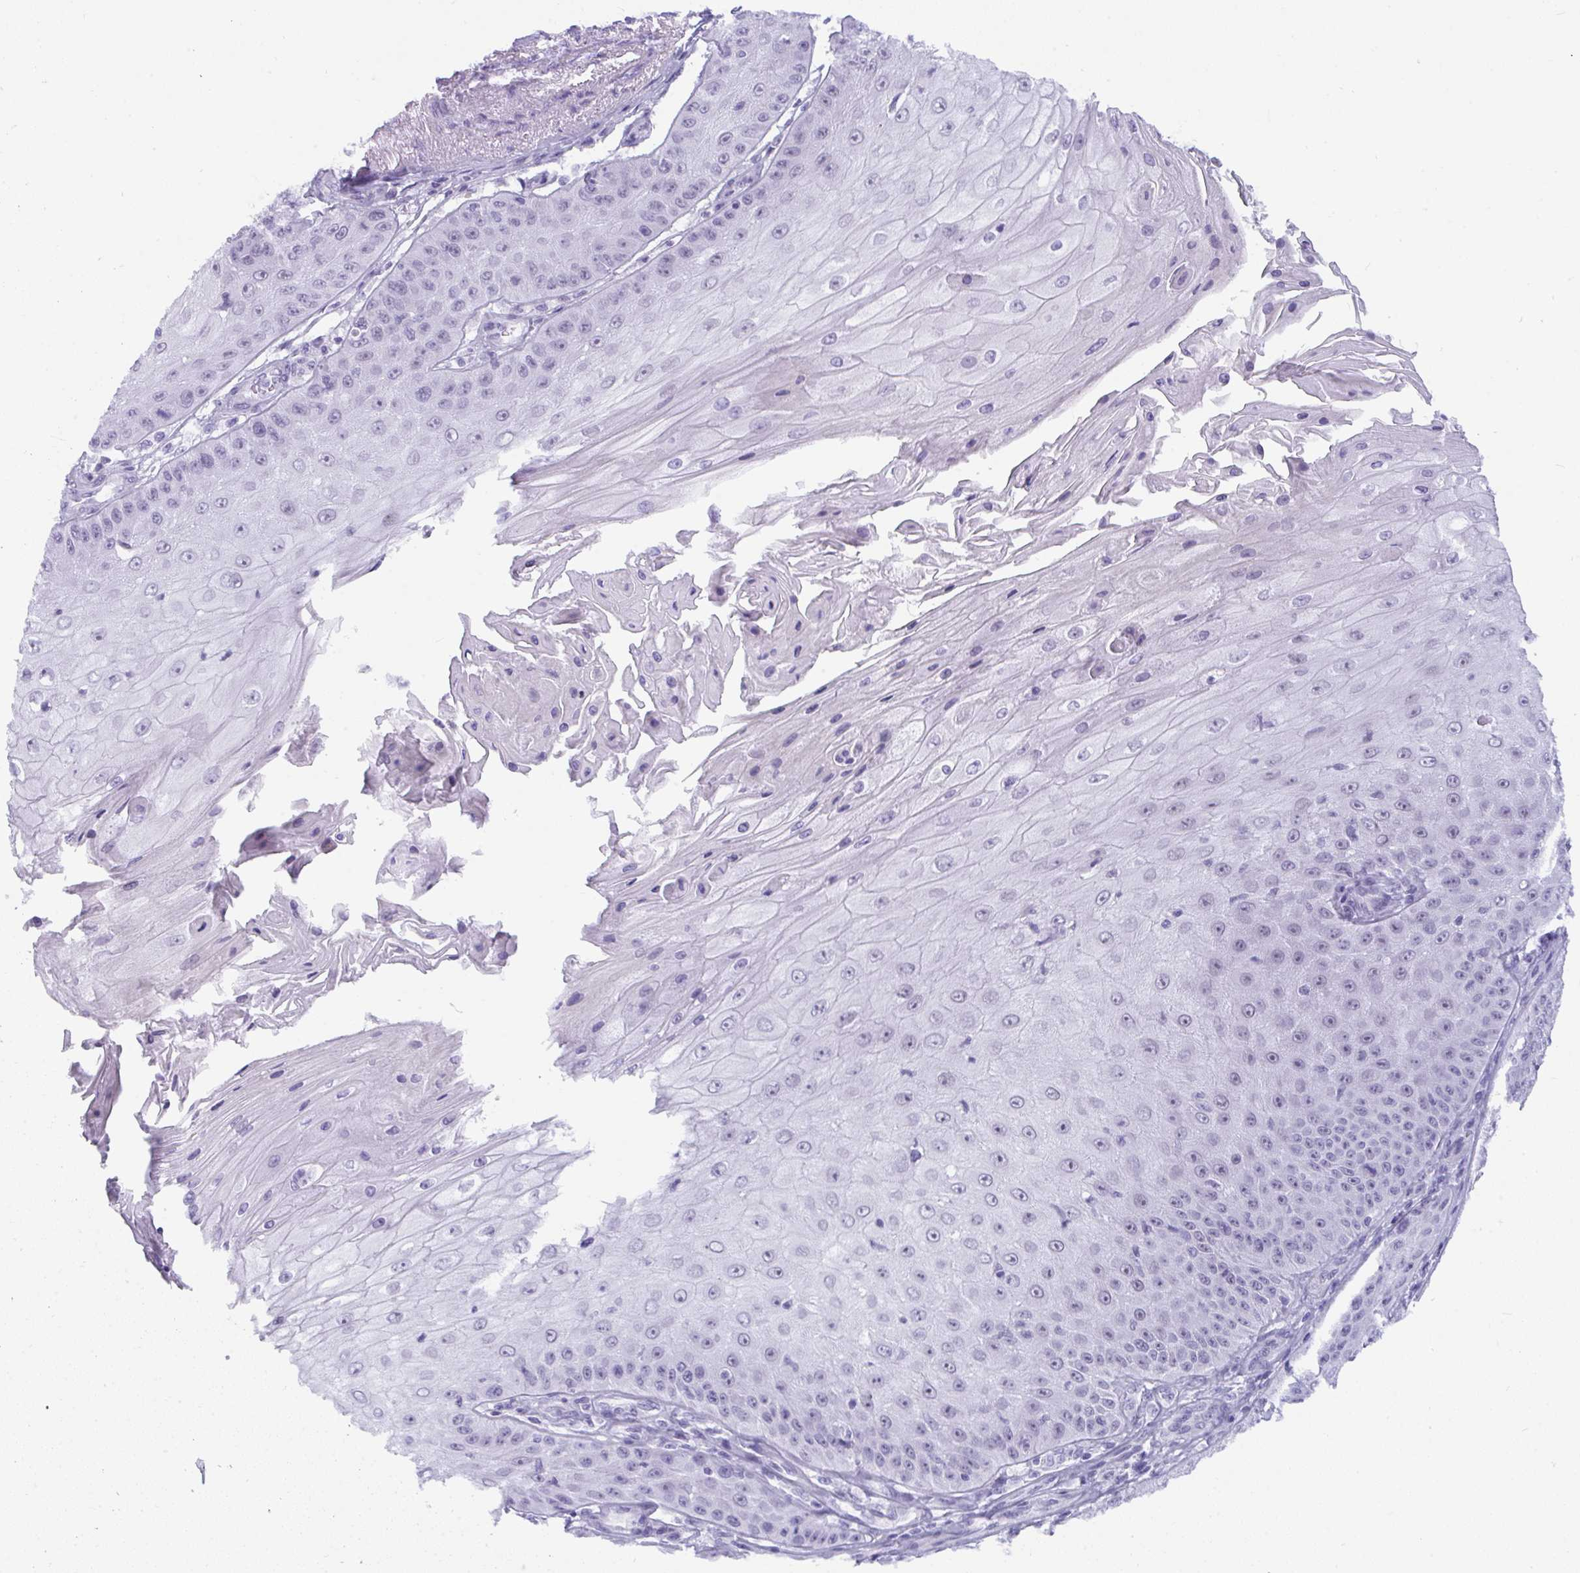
{"staining": {"intensity": "negative", "quantity": "none", "location": "none"}, "tissue": "skin cancer", "cell_type": "Tumor cells", "image_type": "cancer", "snomed": [{"axis": "morphology", "description": "Squamous cell carcinoma, NOS"}, {"axis": "topography", "description": "Skin"}], "caption": "Histopathology image shows no significant protein staining in tumor cells of squamous cell carcinoma (skin).", "gene": "CDK13", "patient": {"sex": "male", "age": 70}}